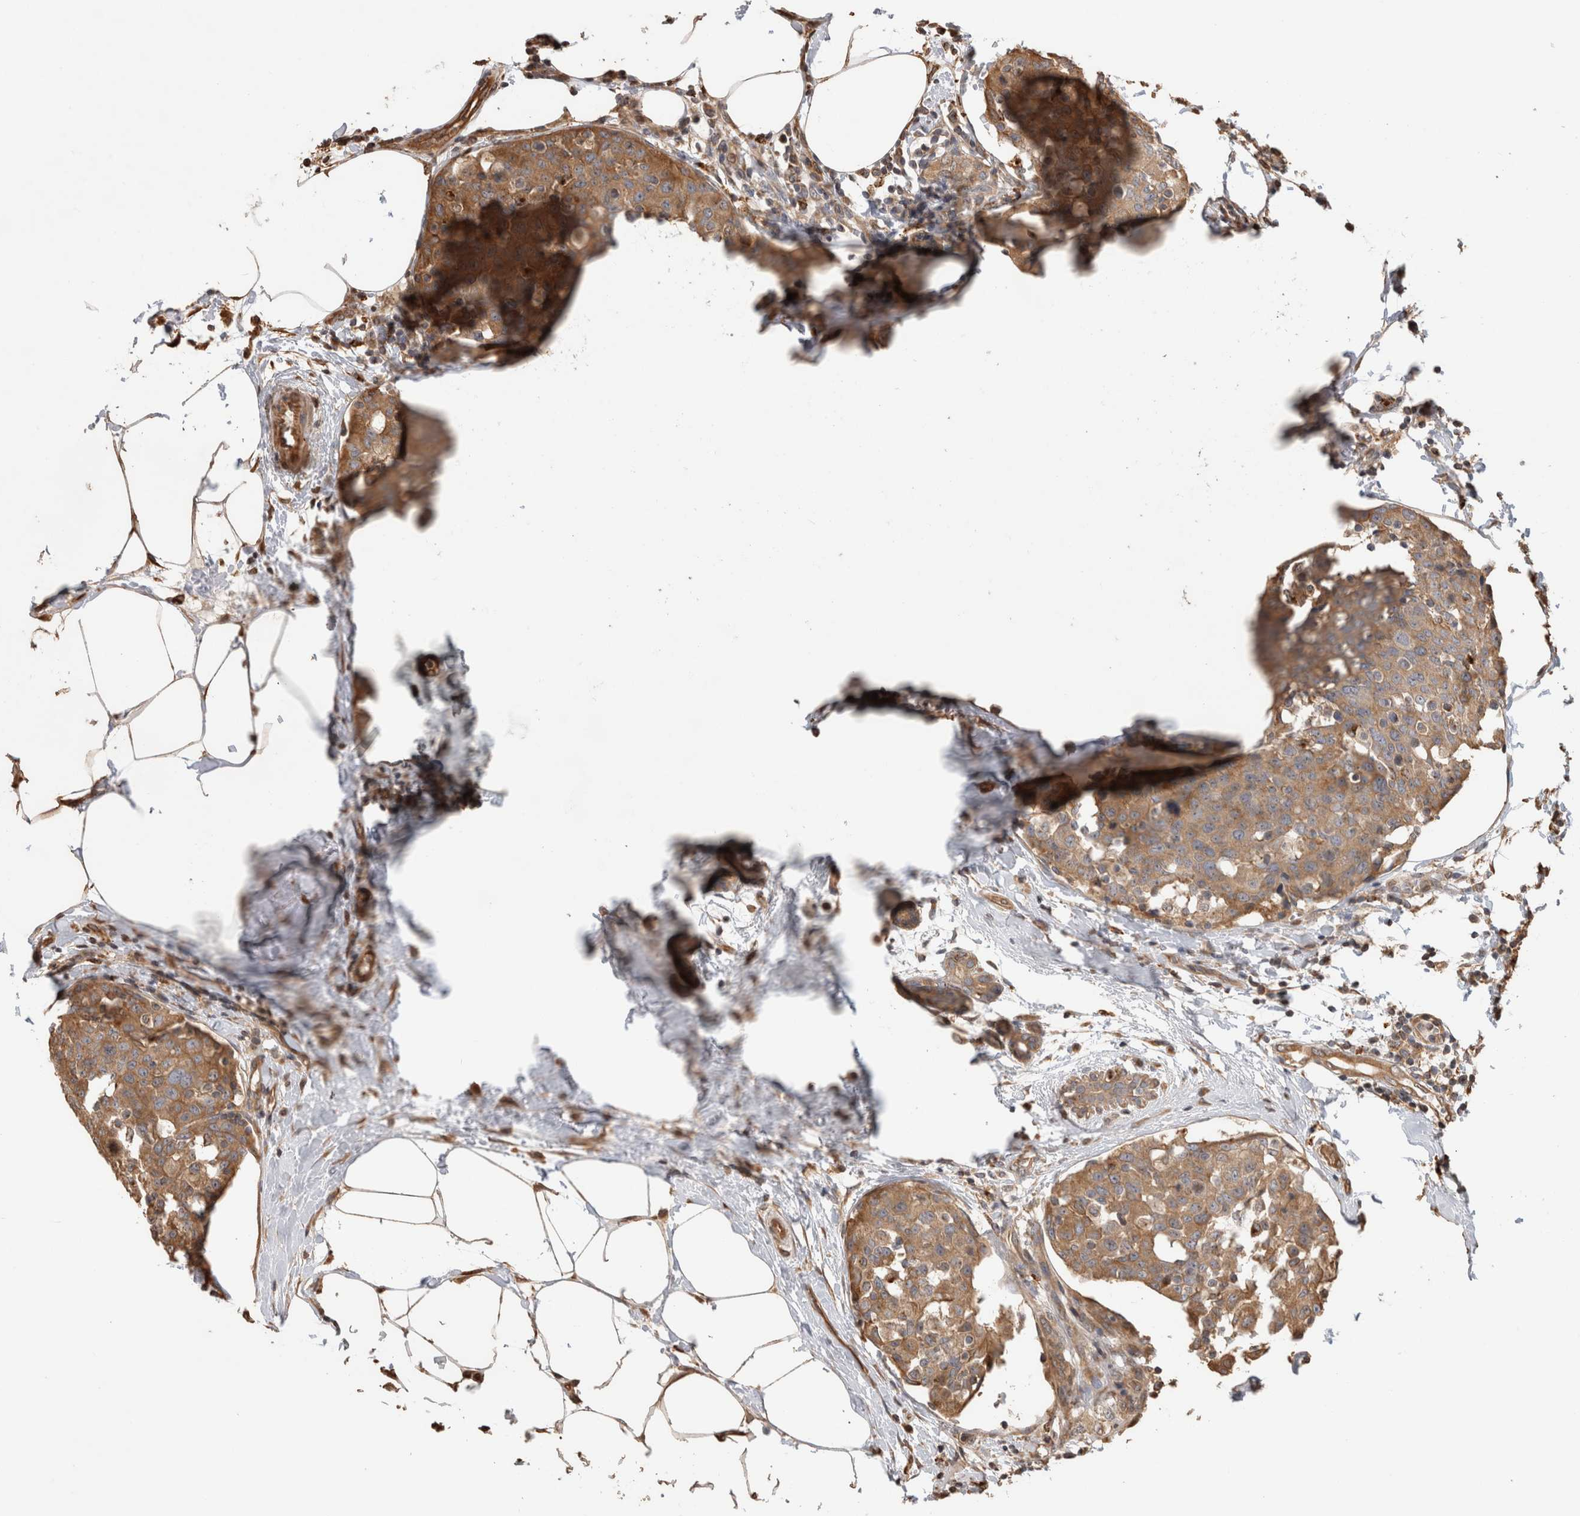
{"staining": {"intensity": "moderate", "quantity": ">75%", "location": "cytoplasmic/membranous"}, "tissue": "breast cancer", "cell_type": "Tumor cells", "image_type": "cancer", "snomed": [{"axis": "morphology", "description": "Normal tissue, NOS"}, {"axis": "morphology", "description": "Duct carcinoma"}, {"axis": "topography", "description": "Breast"}], "caption": "Human breast cancer stained with a brown dye demonstrates moderate cytoplasmic/membranous positive staining in approximately >75% of tumor cells.", "gene": "CLIP1", "patient": {"sex": "female", "age": 37}}